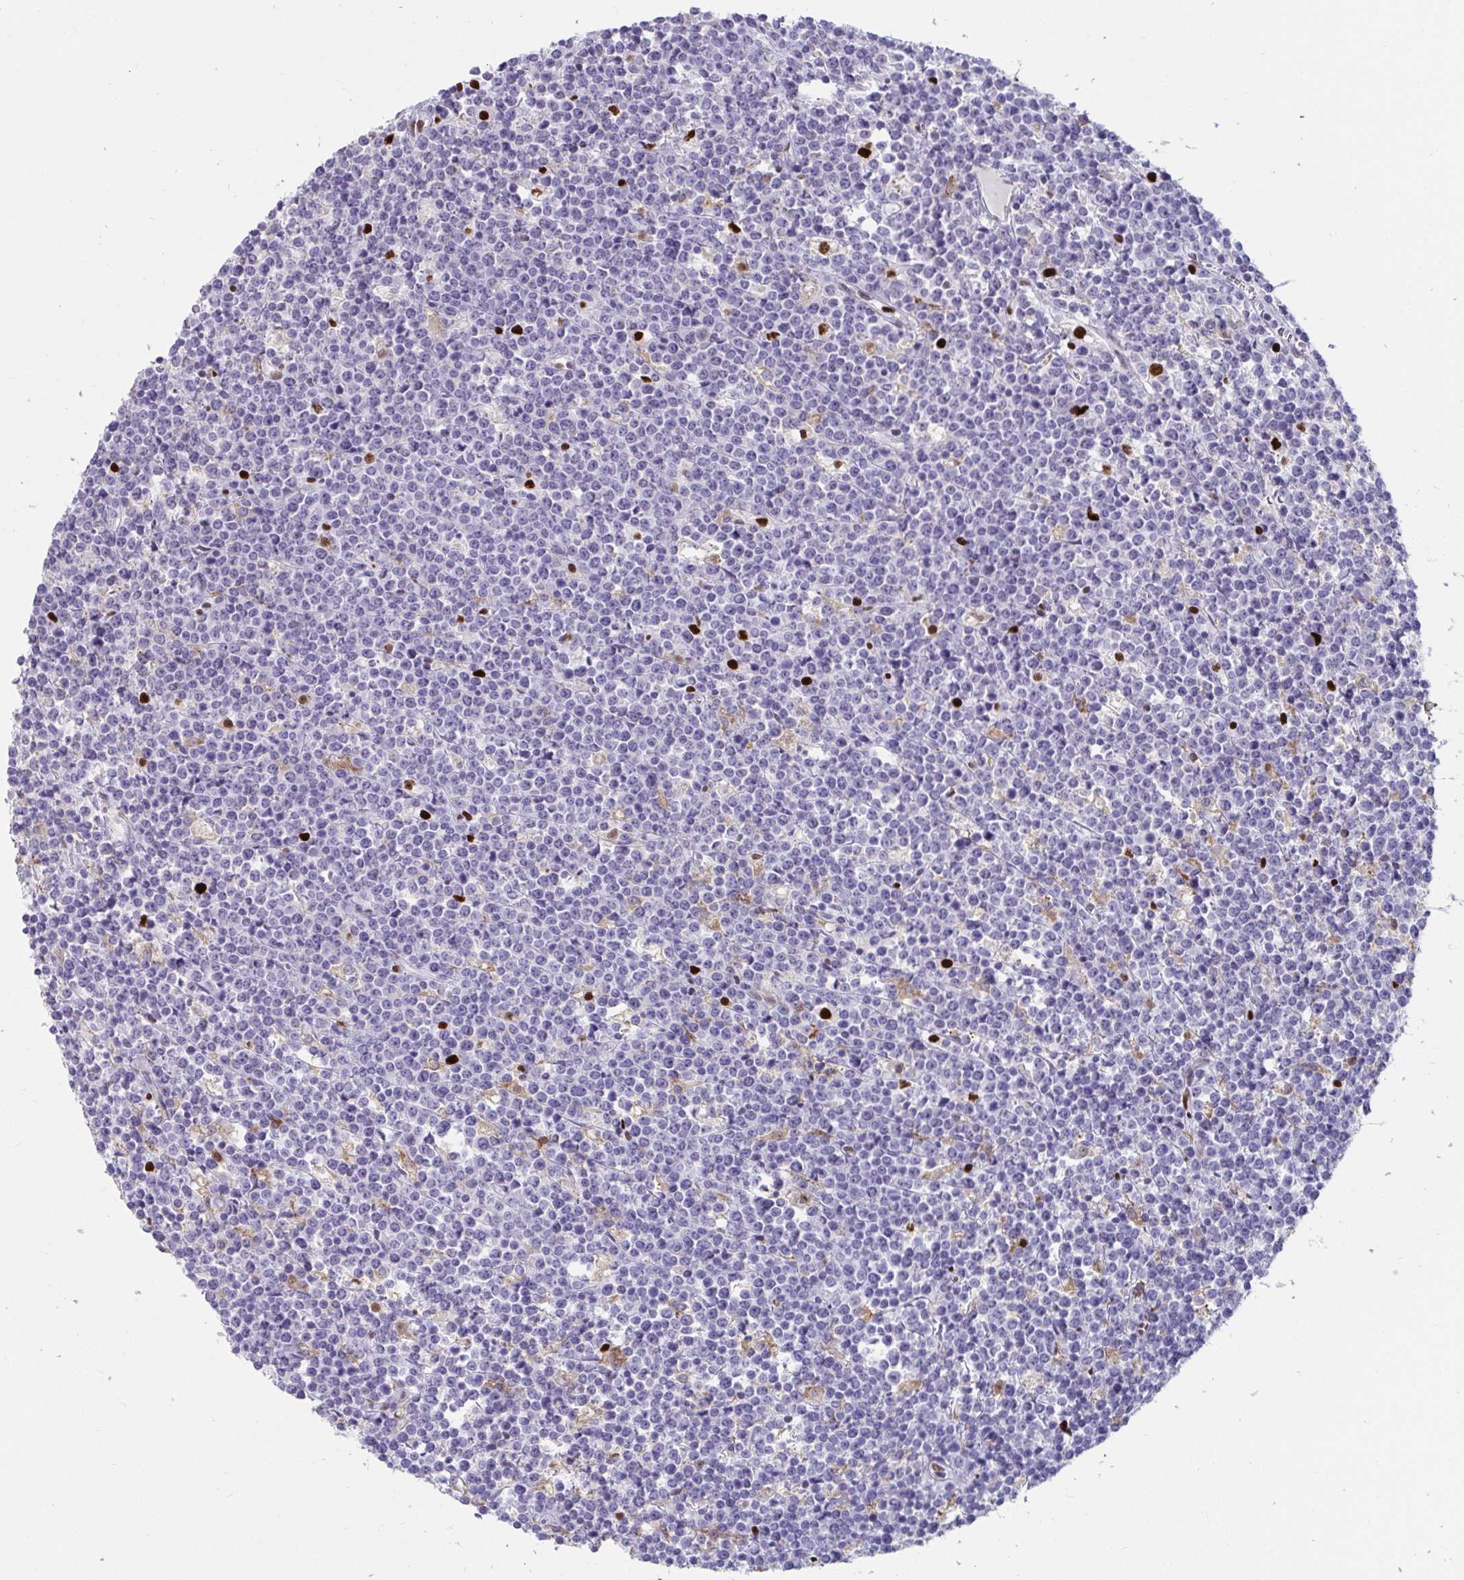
{"staining": {"intensity": "negative", "quantity": "none", "location": "none"}, "tissue": "lymphoma", "cell_type": "Tumor cells", "image_type": "cancer", "snomed": [{"axis": "morphology", "description": "Malignant lymphoma, non-Hodgkin's type, High grade"}, {"axis": "topography", "description": "Ovary"}], "caption": "Immunohistochemistry image of human malignant lymphoma, non-Hodgkin's type (high-grade) stained for a protein (brown), which reveals no positivity in tumor cells.", "gene": "ZNF586", "patient": {"sex": "female", "age": 56}}